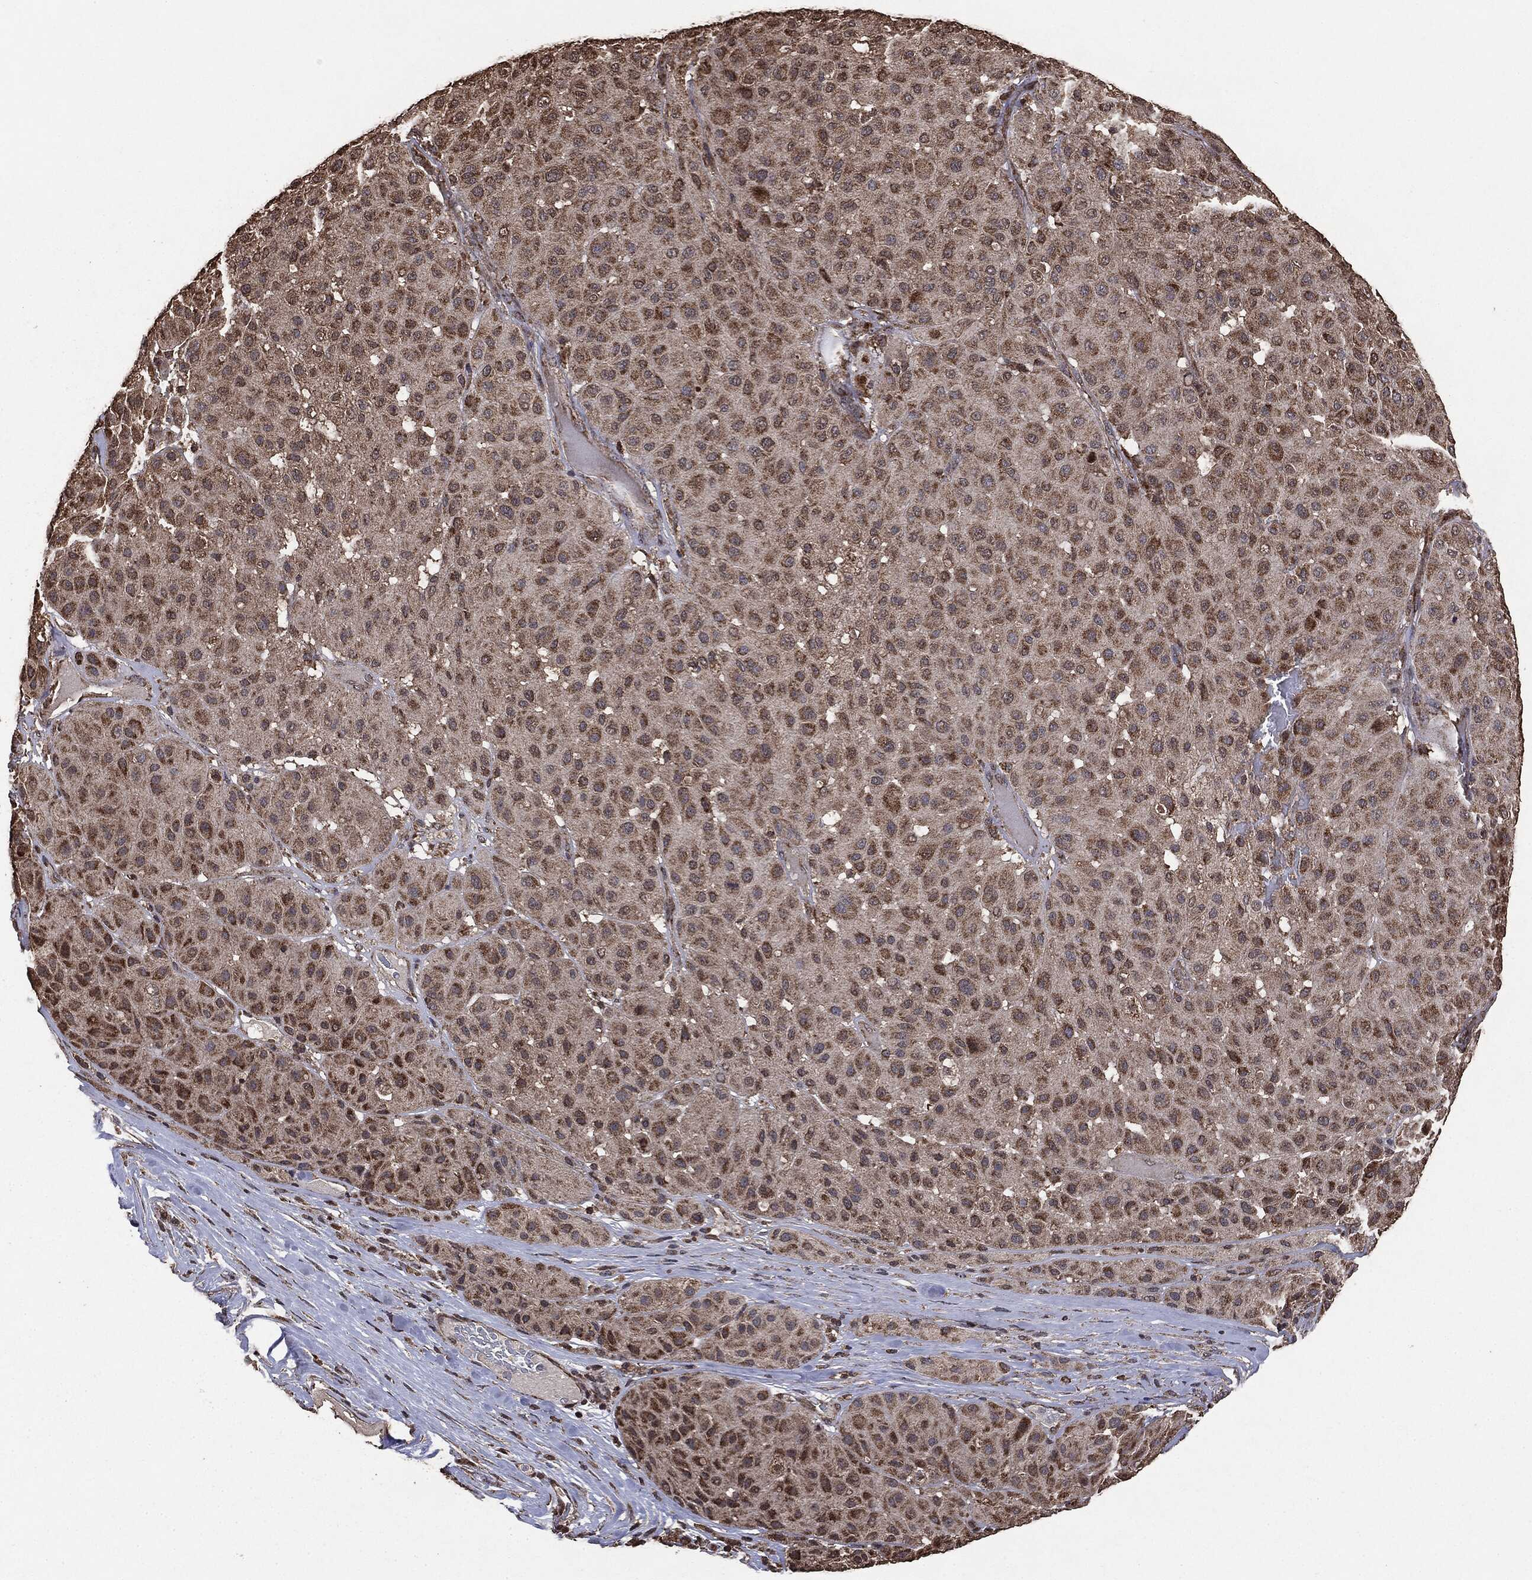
{"staining": {"intensity": "moderate", "quantity": ">75%", "location": "cytoplasmic/membranous"}, "tissue": "melanoma", "cell_type": "Tumor cells", "image_type": "cancer", "snomed": [{"axis": "morphology", "description": "Malignant melanoma, Metastatic site"}, {"axis": "topography", "description": "Smooth muscle"}], "caption": "Immunohistochemical staining of melanoma exhibits medium levels of moderate cytoplasmic/membranous staining in approximately >75% of tumor cells. Using DAB (brown) and hematoxylin (blue) stains, captured at high magnification using brightfield microscopy.", "gene": "MTOR", "patient": {"sex": "male", "age": 41}}